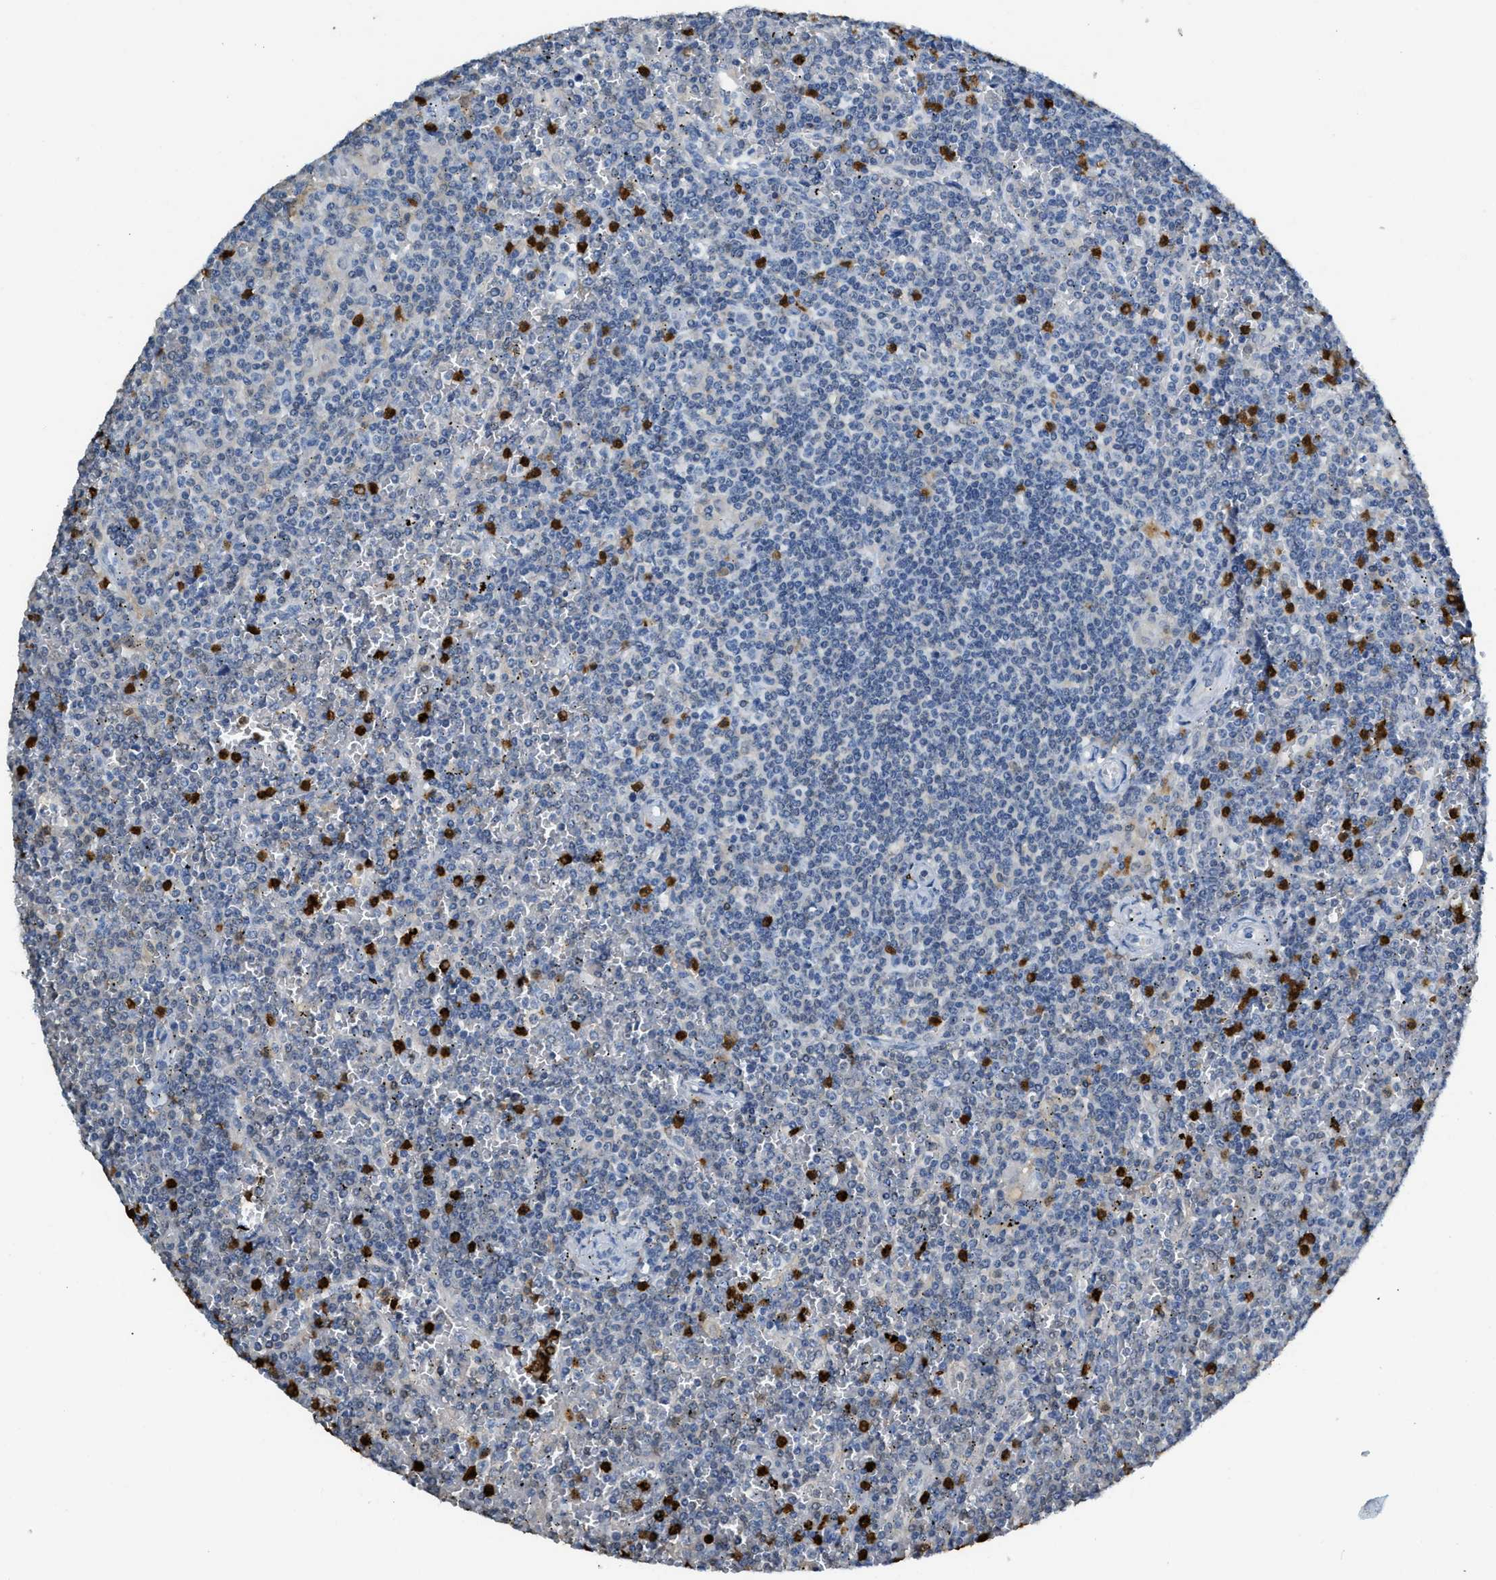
{"staining": {"intensity": "negative", "quantity": "none", "location": "none"}, "tissue": "lymphoma", "cell_type": "Tumor cells", "image_type": "cancer", "snomed": [{"axis": "morphology", "description": "Malignant lymphoma, non-Hodgkin's type, Low grade"}, {"axis": "topography", "description": "Spleen"}], "caption": "Immunohistochemical staining of human lymphoma exhibits no significant expression in tumor cells.", "gene": "SERPINB1", "patient": {"sex": "female", "age": 19}}